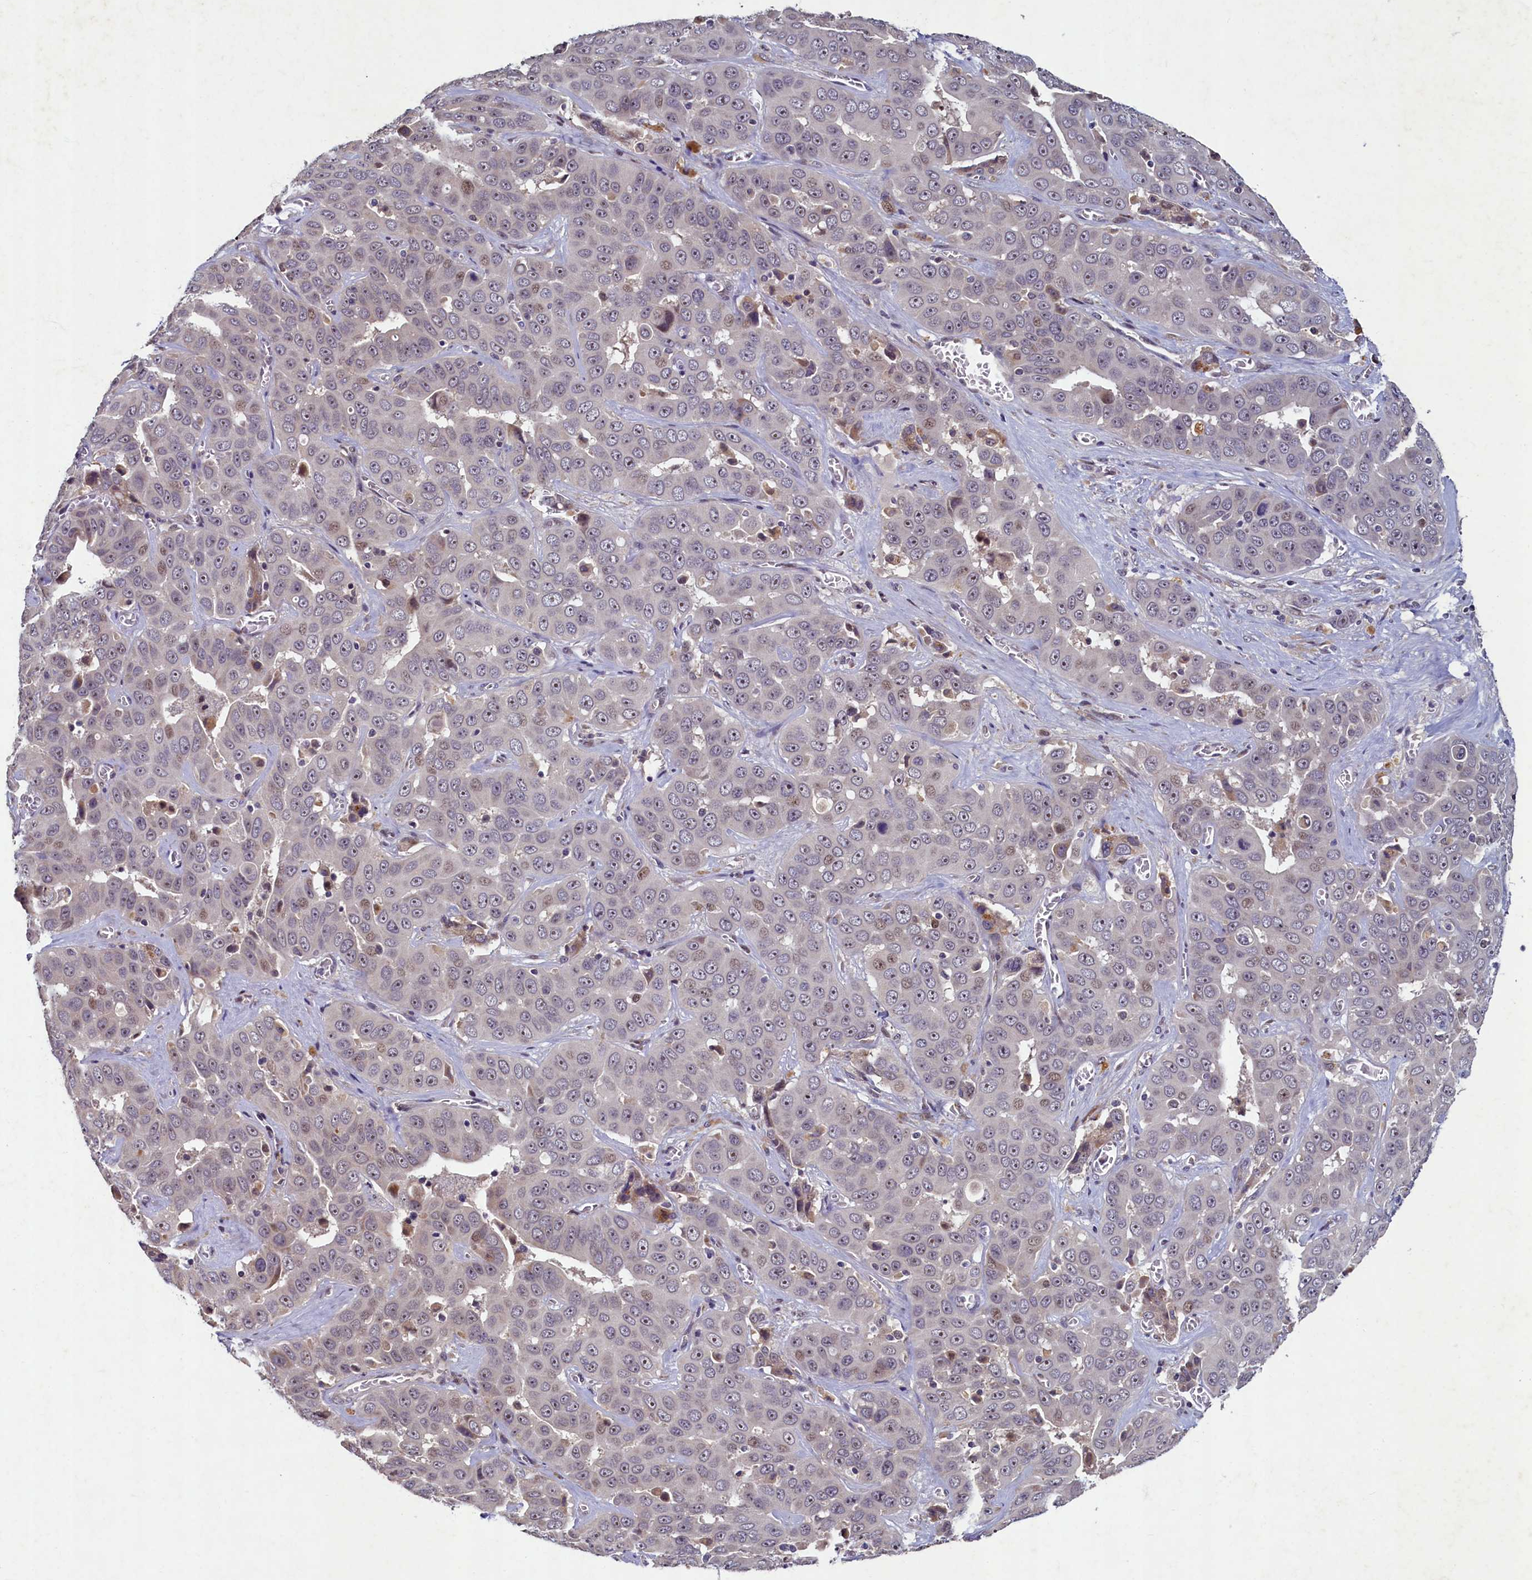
{"staining": {"intensity": "negative", "quantity": "none", "location": "none"}, "tissue": "liver cancer", "cell_type": "Tumor cells", "image_type": "cancer", "snomed": [{"axis": "morphology", "description": "Cholangiocarcinoma"}, {"axis": "topography", "description": "Liver"}], "caption": "IHC photomicrograph of liver cancer stained for a protein (brown), which displays no staining in tumor cells.", "gene": "LATS2", "patient": {"sex": "female", "age": 52}}